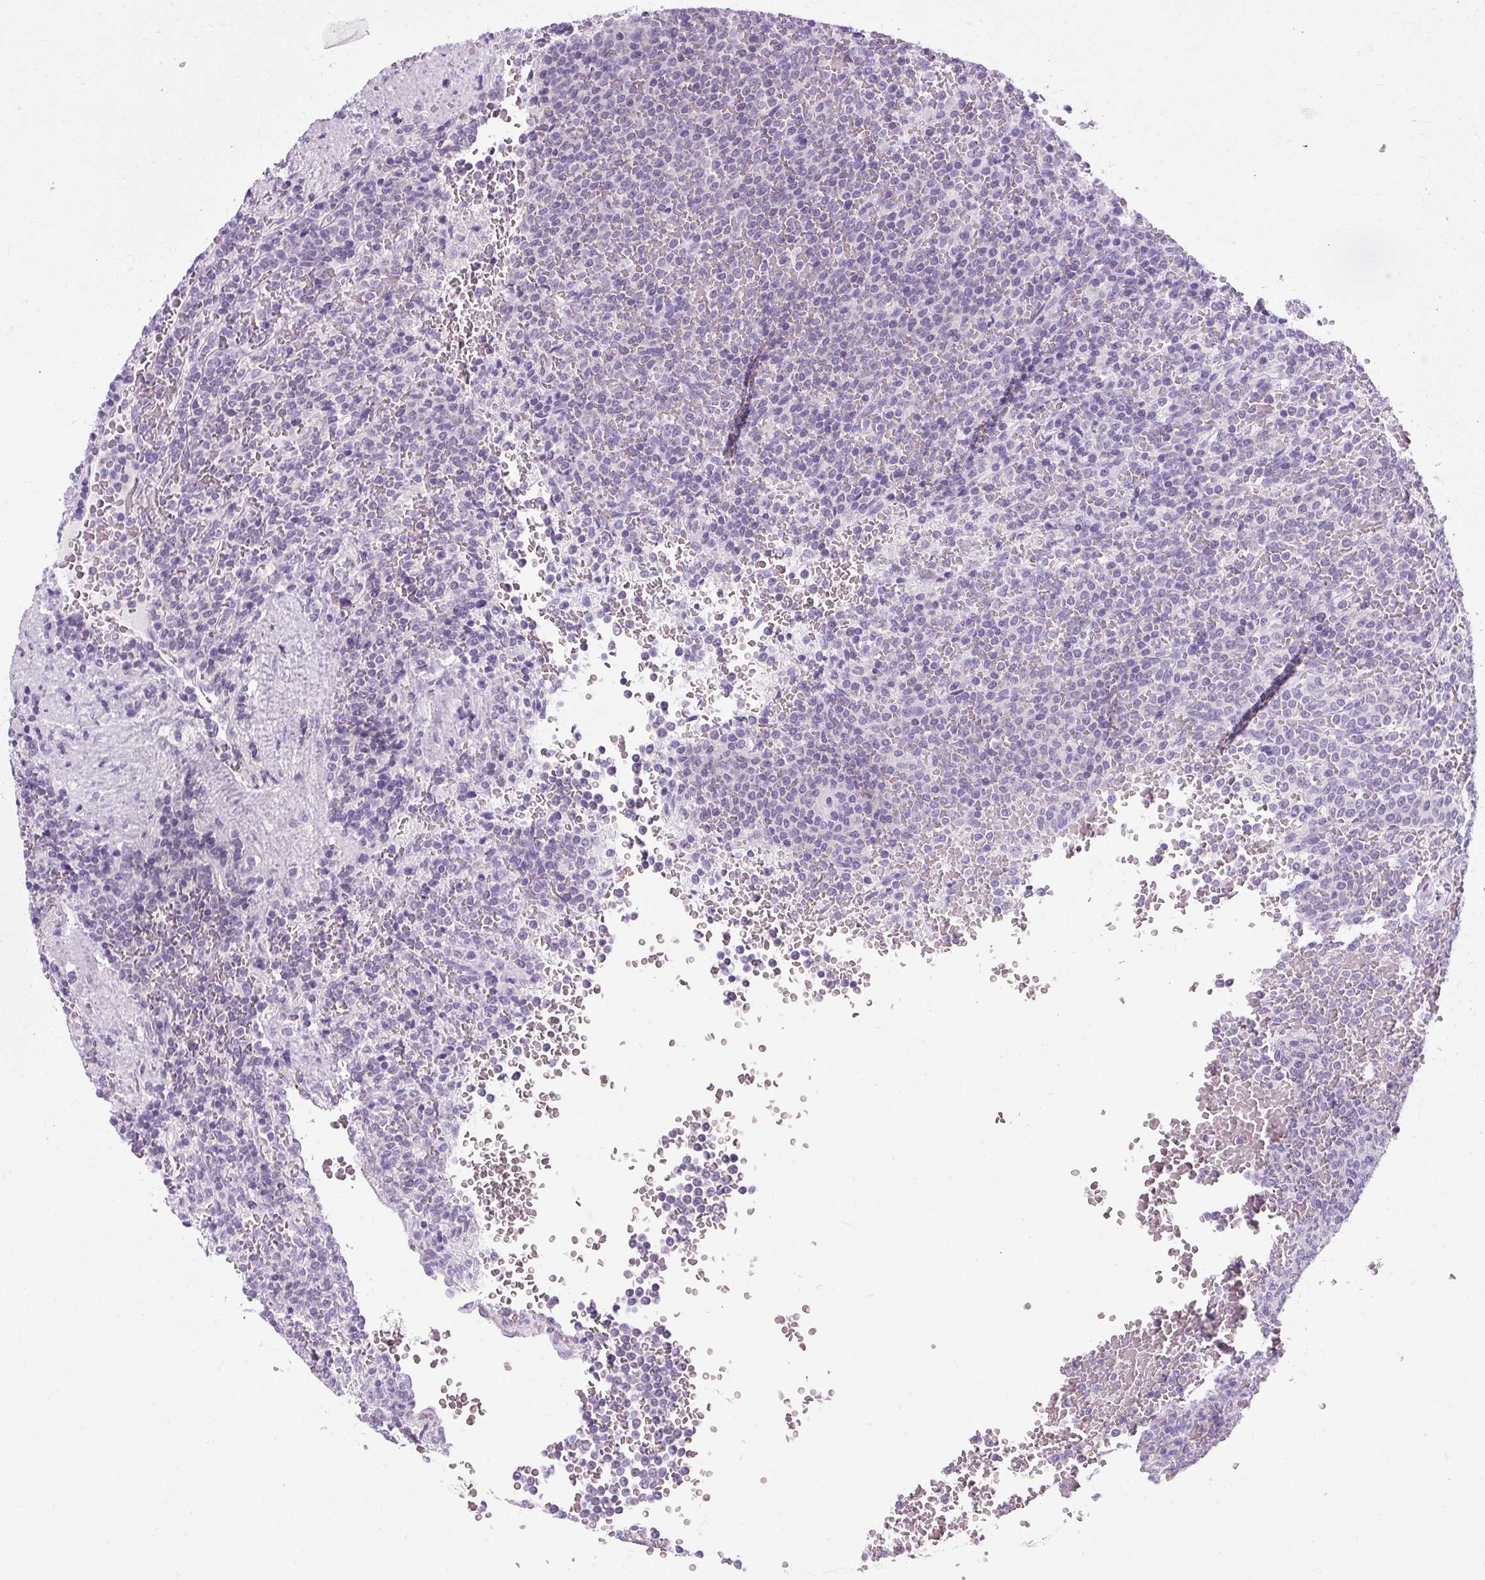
{"staining": {"intensity": "negative", "quantity": "none", "location": "none"}, "tissue": "lymphoma", "cell_type": "Tumor cells", "image_type": "cancer", "snomed": [{"axis": "morphology", "description": "Malignant lymphoma, non-Hodgkin's type, Low grade"}, {"axis": "topography", "description": "Spleen"}], "caption": "A micrograph of human lymphoma is negative for staining in tumor cells. Nuclei are stained in blue.", "gene": "B3GNT4", "patient": {"sex": "male", "age": 60}}